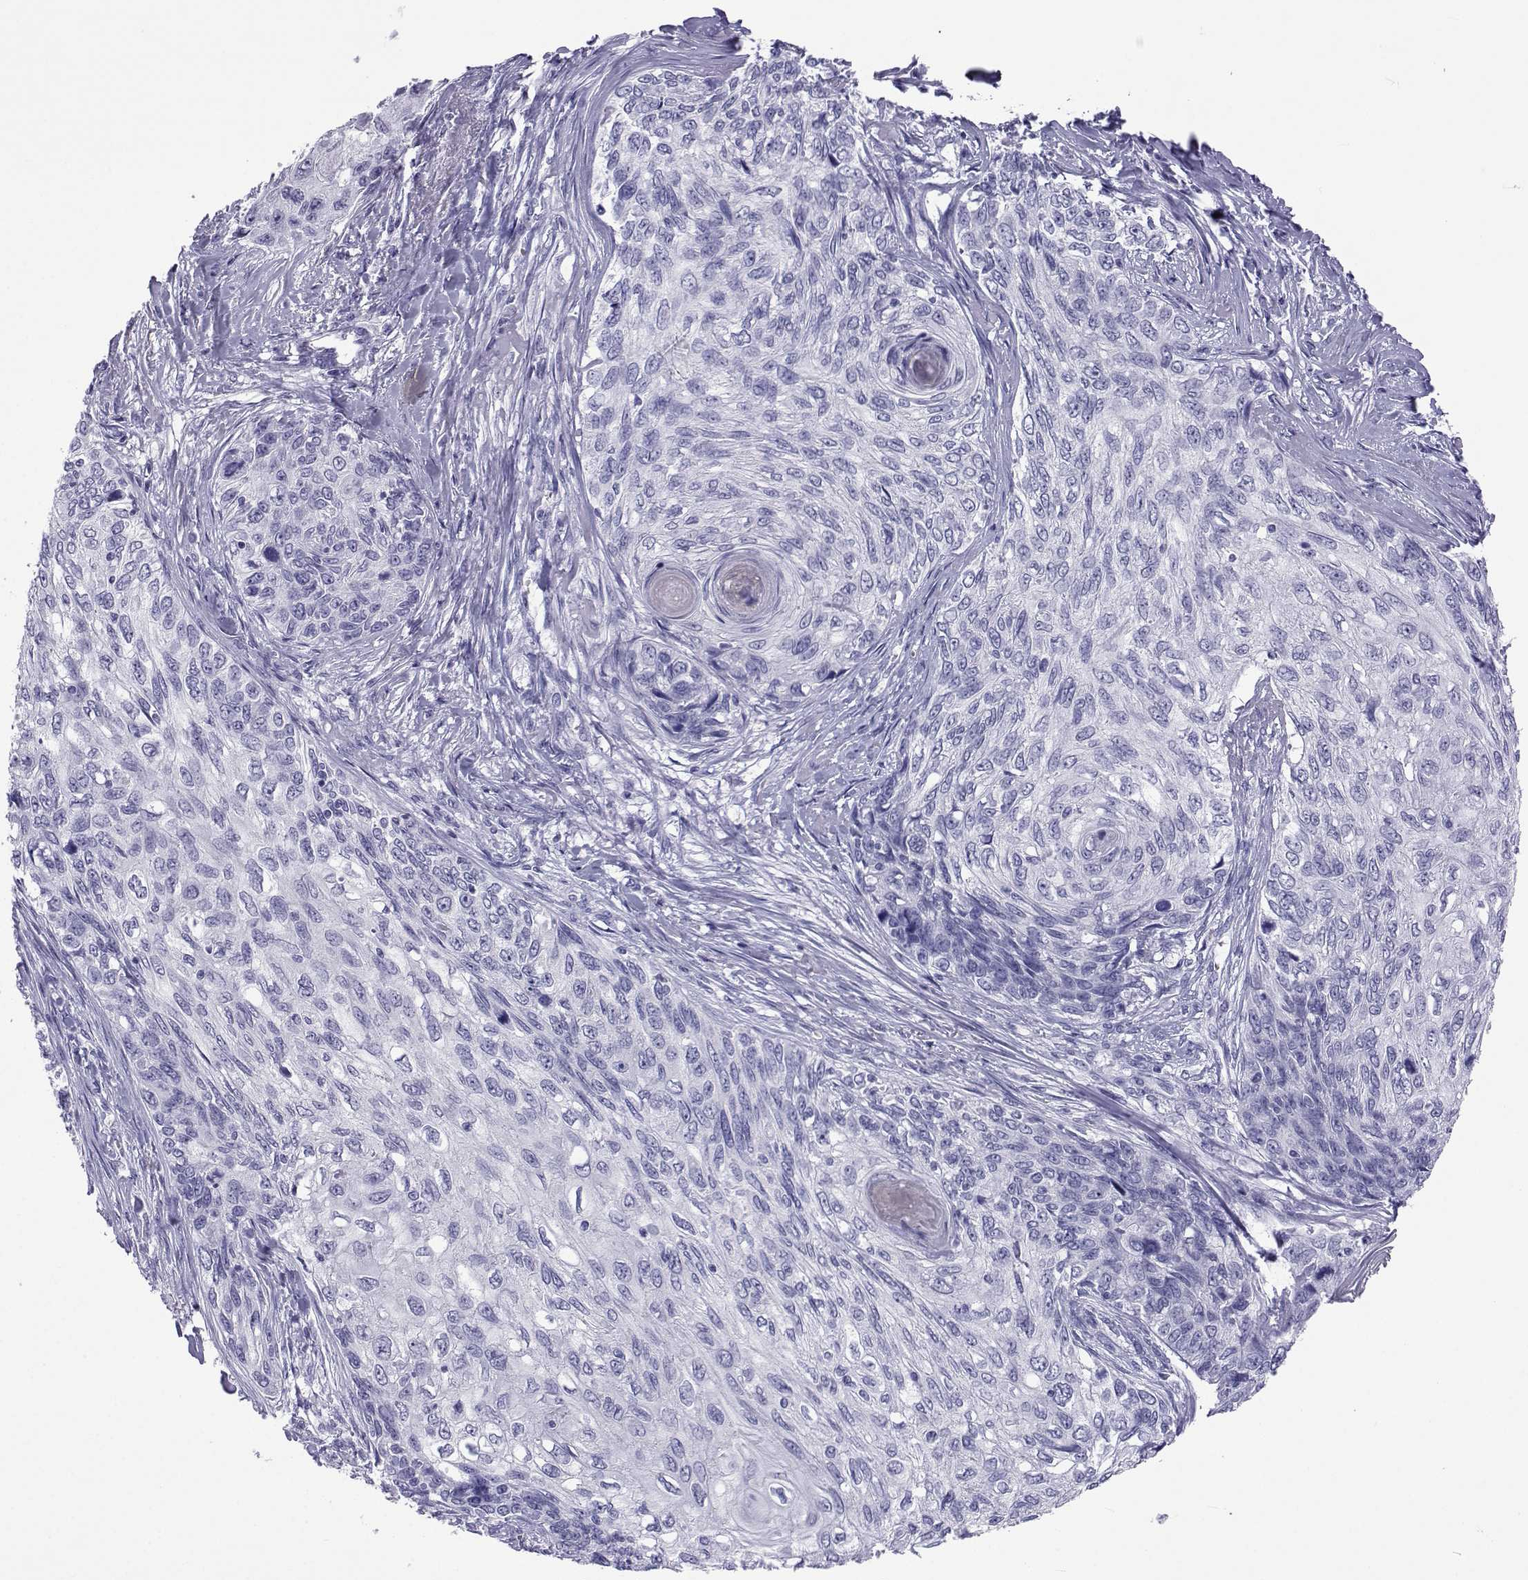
{"staining": {"intensity": "negative", "quantity": "none", "location": "none"}, "tissue": "skin cancer", "cell_type": "Tumor cells", "image_type": "cancer", "snomed": [{"axis": "morphology", "description": "Squamous cell carcinoma, NOS"}, {"axis": "topography", "description": "Skin"}], "caption": "Immunohistochemistry image of human skin squamous cell carcinoma stained for a protein (brown), which shows no positivity in tumor cells.", "gene": "ACTL7A", "patient": {"sex": "male", "age": 92}}